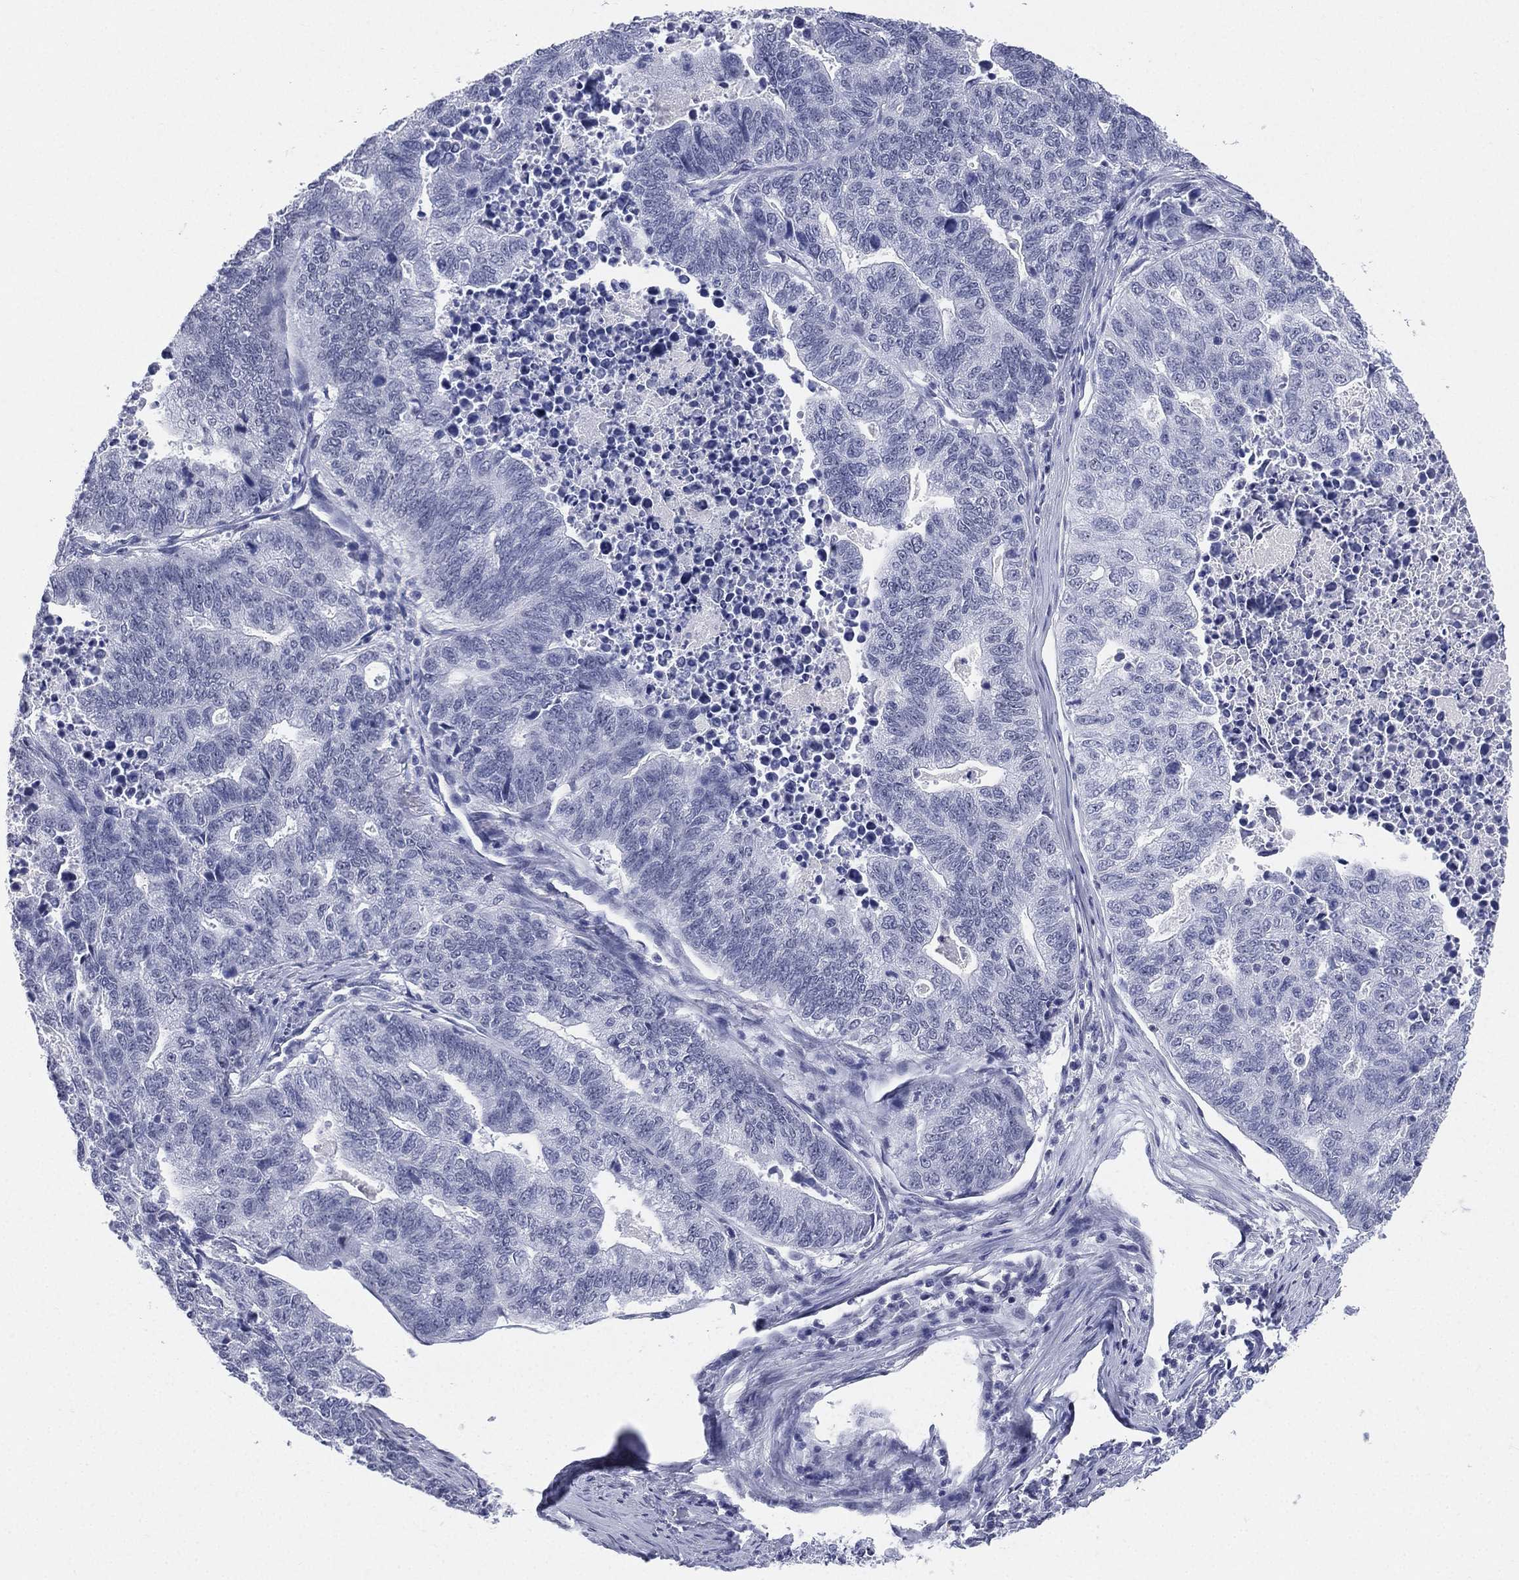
{"staining": {"intensity": "negative", "quantity": "none", "location": "none"}, "tissue": "stomach cancer", "cell_type": "Tumor cells", "image_type": "cancer", "snomed": [{"axis": "morphology", "description": "Adenocarcinoma, NOS"}, {"axis": "topography", "description": "Stomach, upper"}], "caption": "The immunohistochemistry photomicrograph has no significant staining in tumor cells of stomach cancer (adenocarcinoma) tissue.", "gene": "CD22", "patient": {"sex": "female", "age": 67}}